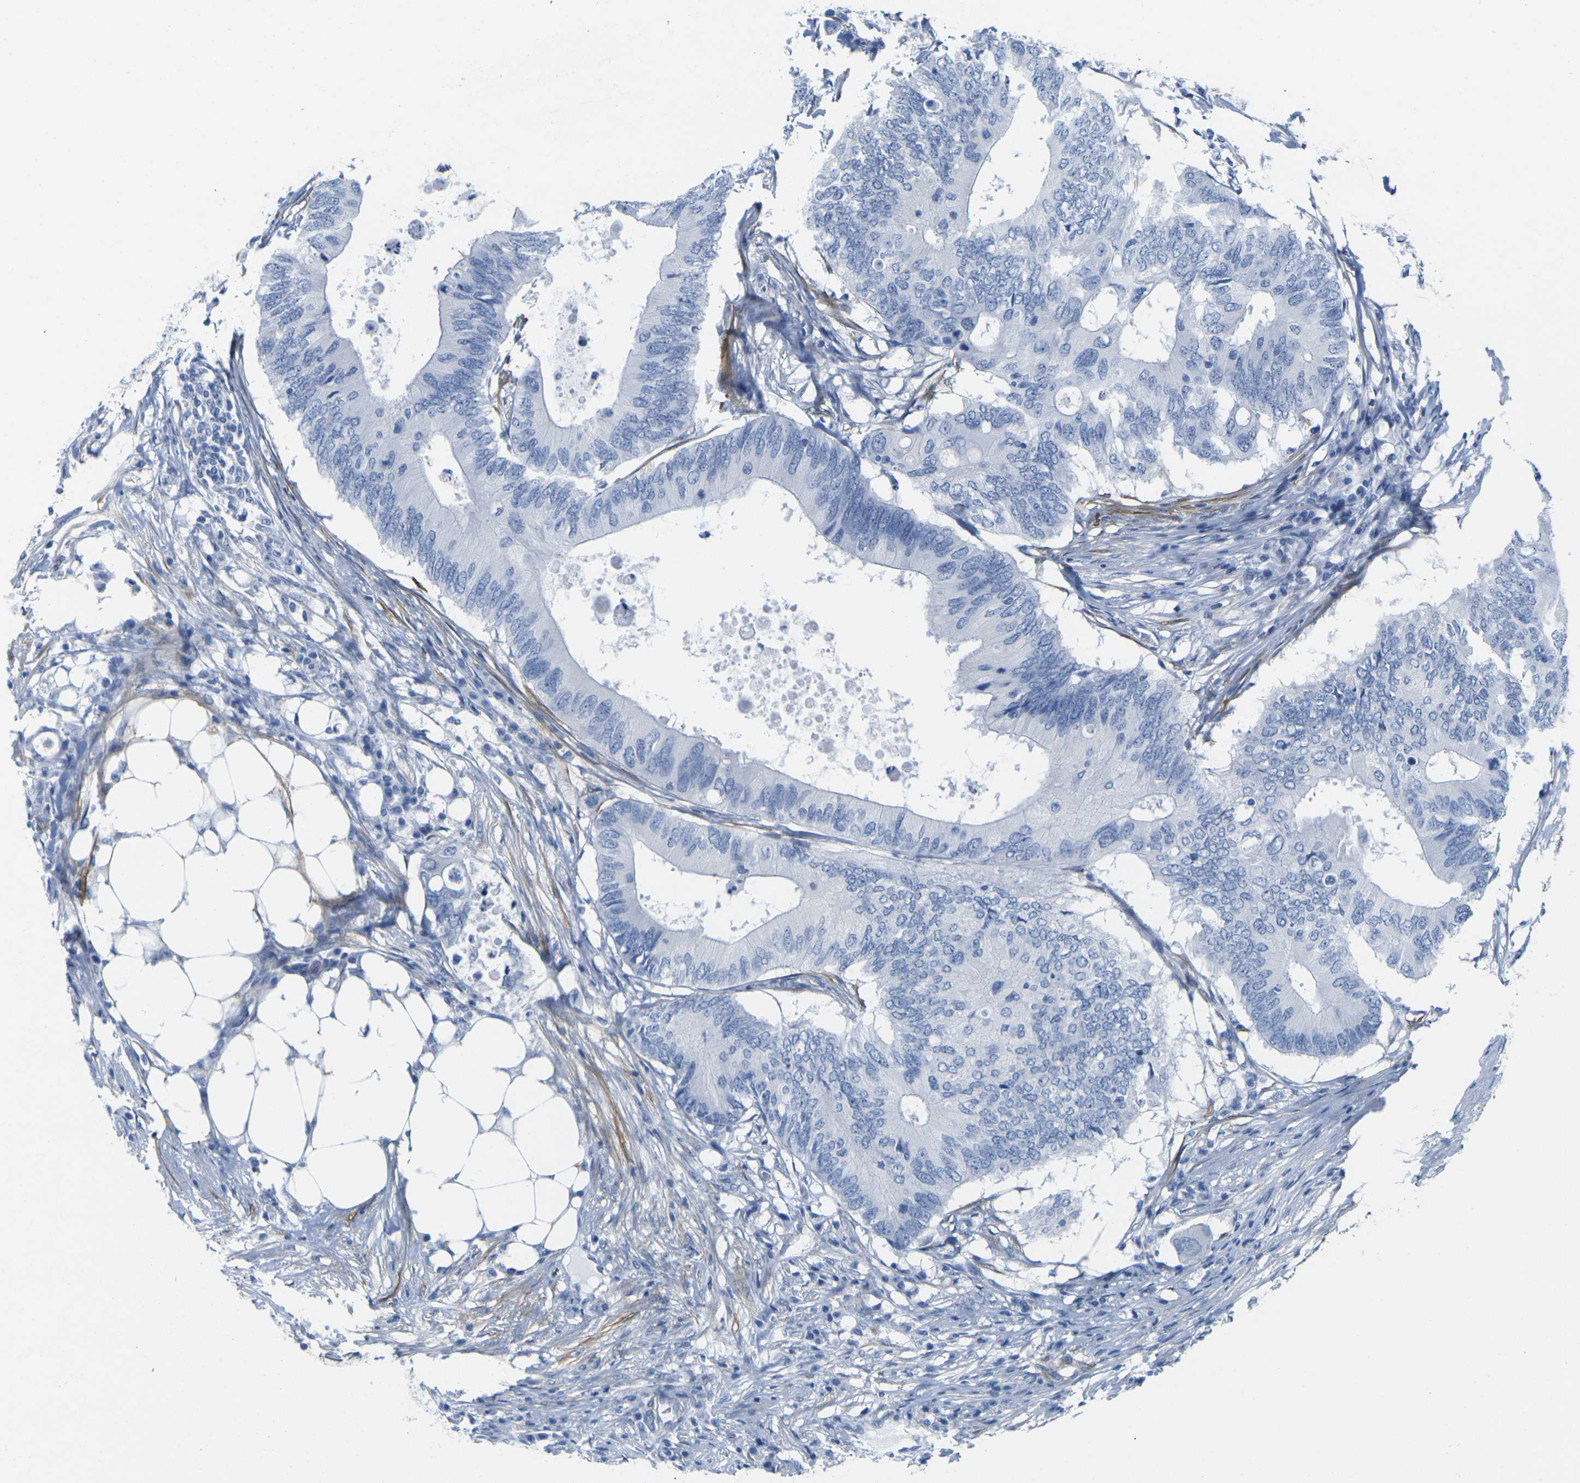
{"staining": {"intensity": "negative", "quantity": "none", "location": "none"}, "tissue": "colorectal cancer", "cell_type": "Tumor cells", "image_type": "cancer", "snomed": [{"axis": "morphology", "description": "Adenocarcinoma, NOS"}, {"axis": "topography", "description": "Colon"}], "caption": "A photomicrograph of colorectal adenocarcinoma stained for a protein reveals no brown staining in tumor cells. (DAB (3,3'-diaminobenzidine) IHC with hematoxylin counter stain).", "gene": "CNN1", "patient": {"sex": "male", "age": 71}}